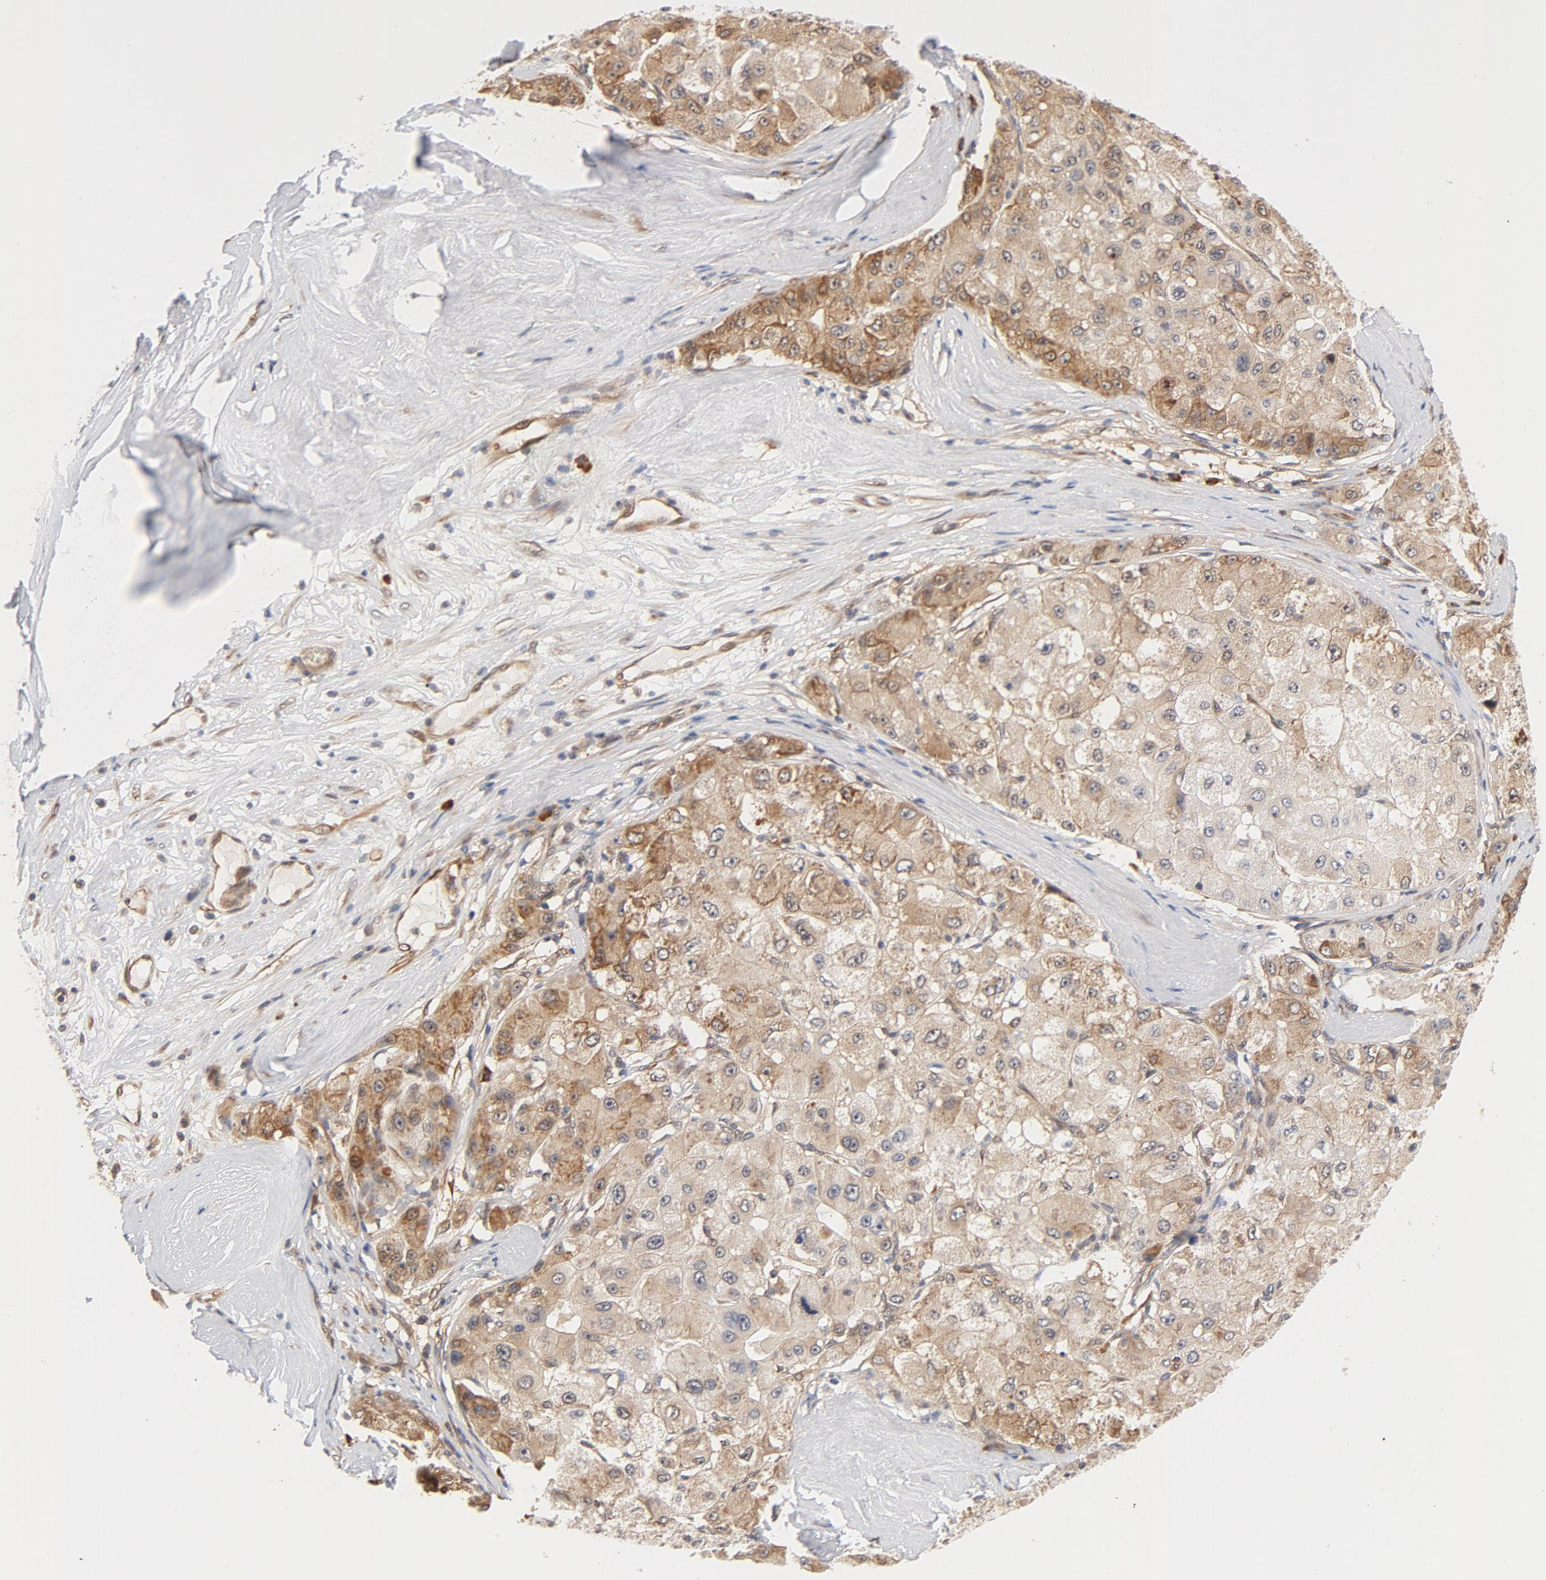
{"staining": {"intensity": "moderate", "quantity": ">75%", "location": "cytoplasmic/membranous"}, "tissue": "liver cancer", "cell_type": "Tumor cells", "image_type": "cancer", "snomed": [{"axis": "morphology", "description": "Carcinoma, Hepatocellular, NOS"}, {"axis": "topography", "description": "Liver"}], "caption": "A histopathology image showing moderate cytoplasmic/membranous expression in approximately >75% of tumor cells in liver cancer (hepatocellular carcinoma), as visualized by brown immunohistochemical staining.", "gene": "EIF4E", "patient": {"sex": "male", "age": 80}}